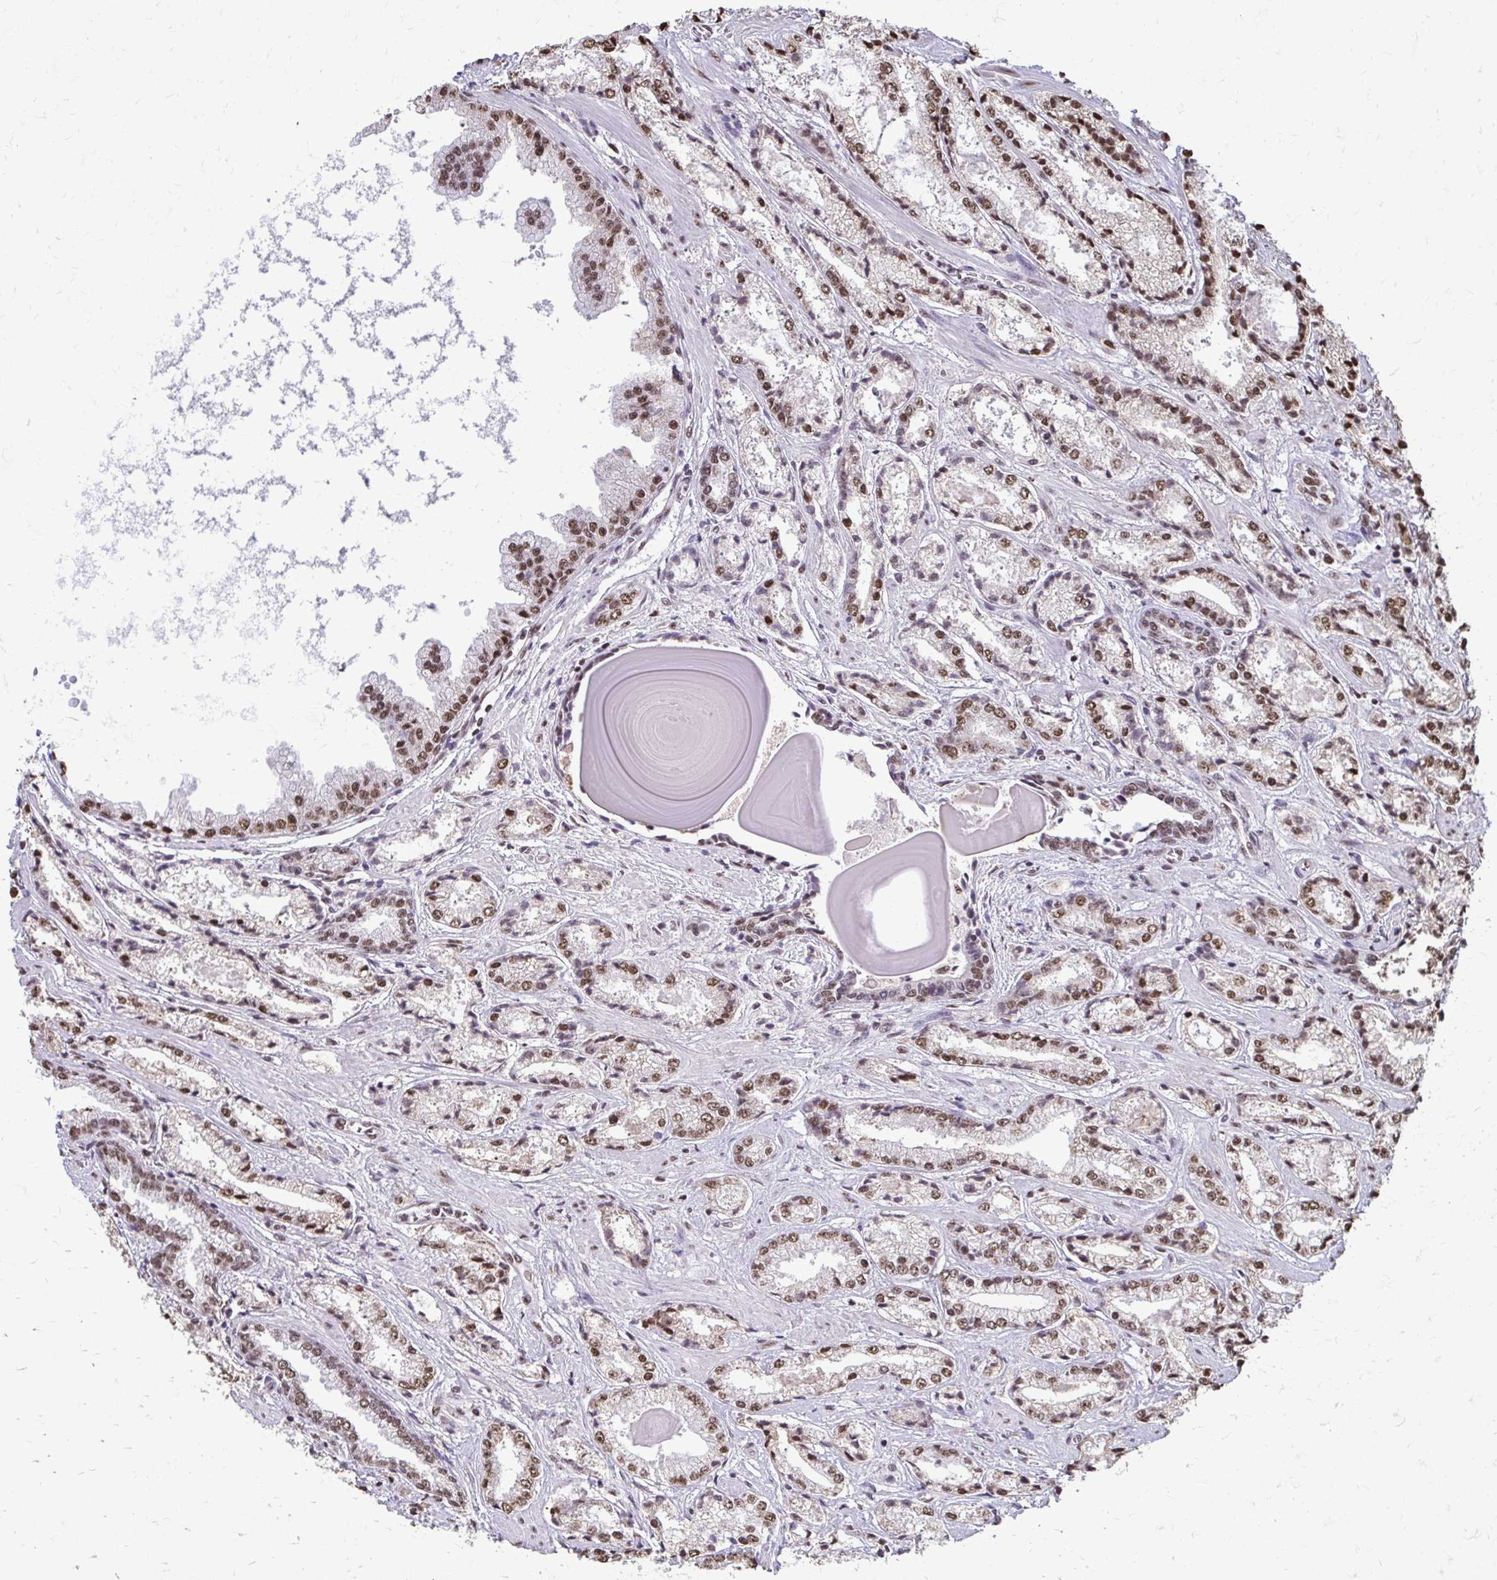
{"staining": {"intensity": "moderate", "quantity": ">75%", "location": "nuclear"}, "tissue": "prostate cancer", "cell_type": "Tumor cells", "image_type": "cancer", "snomed": [{"axis": "morphology", "description": "Adenocarcinoma, High grade"}, {"axis": "topography", "description": "Prostate"}], "caption": "Immunohistochemistry (IHC) photomicrograph of prostate cancer stained for a protein (brown), which demonstrates medium levels of moderate nuclear positivity in about >75% of tumor cells.", "gene": "SNRPA", "patient": {"sex": "male", "age": 64}}